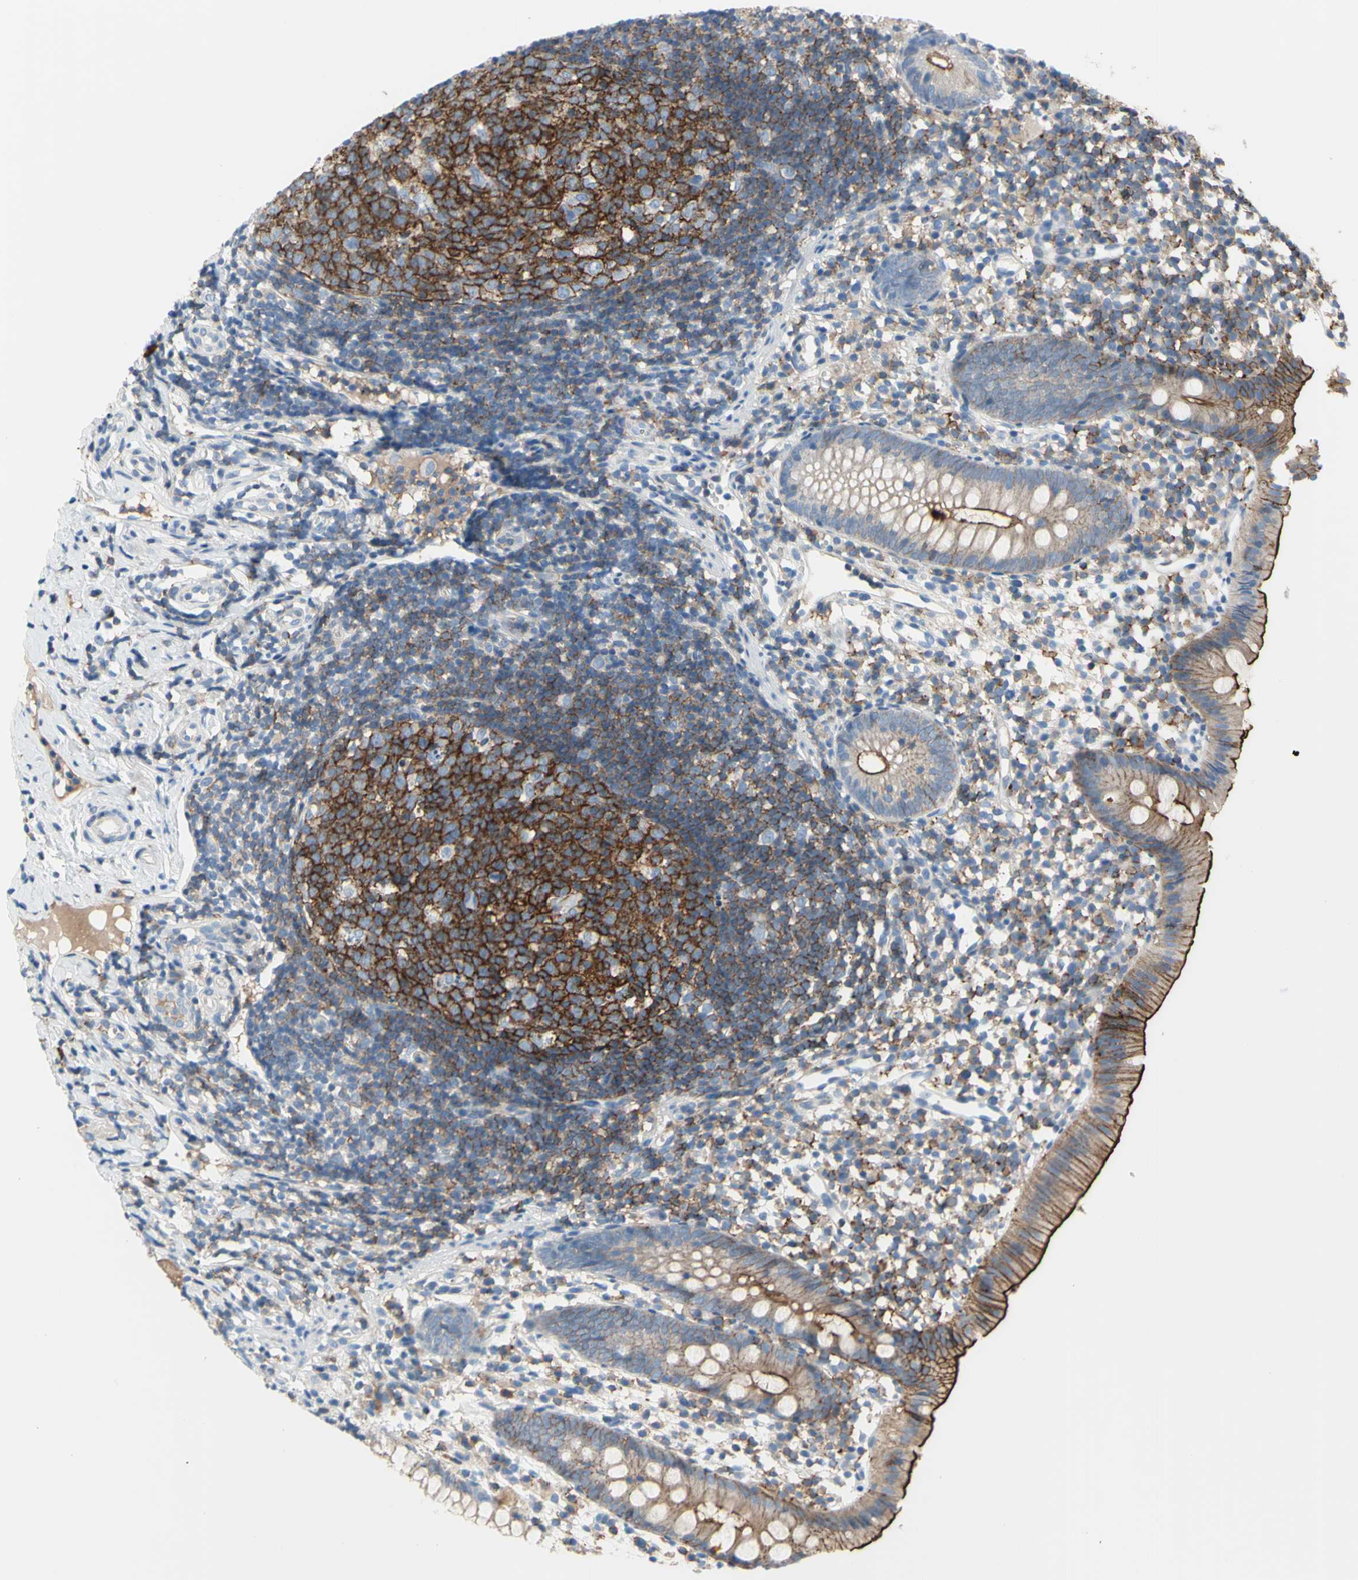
{"staining": {"intensity": "strong", "quantity": ">75%", "location": "cytoplasmic/membranous"}, "tissue": "appendix", "cell_type": "Glandular cells", "image_type": "normal", "snomed": [{"axis": "morphology", "description": "Normal tissue, NOS"}, {"axis": "topography", "description": "Appendix"}], "caption": "Brown immunohistochemical staining in unremarkable human appendix reveals strong cytoplasmic/membranous positivity in approximately >75% of glandular cells. (DAB = brown stain, brightfield microscopy at high magnification).", "gene": "MUC1", "patient": {"sex": "female", "age": 20}}